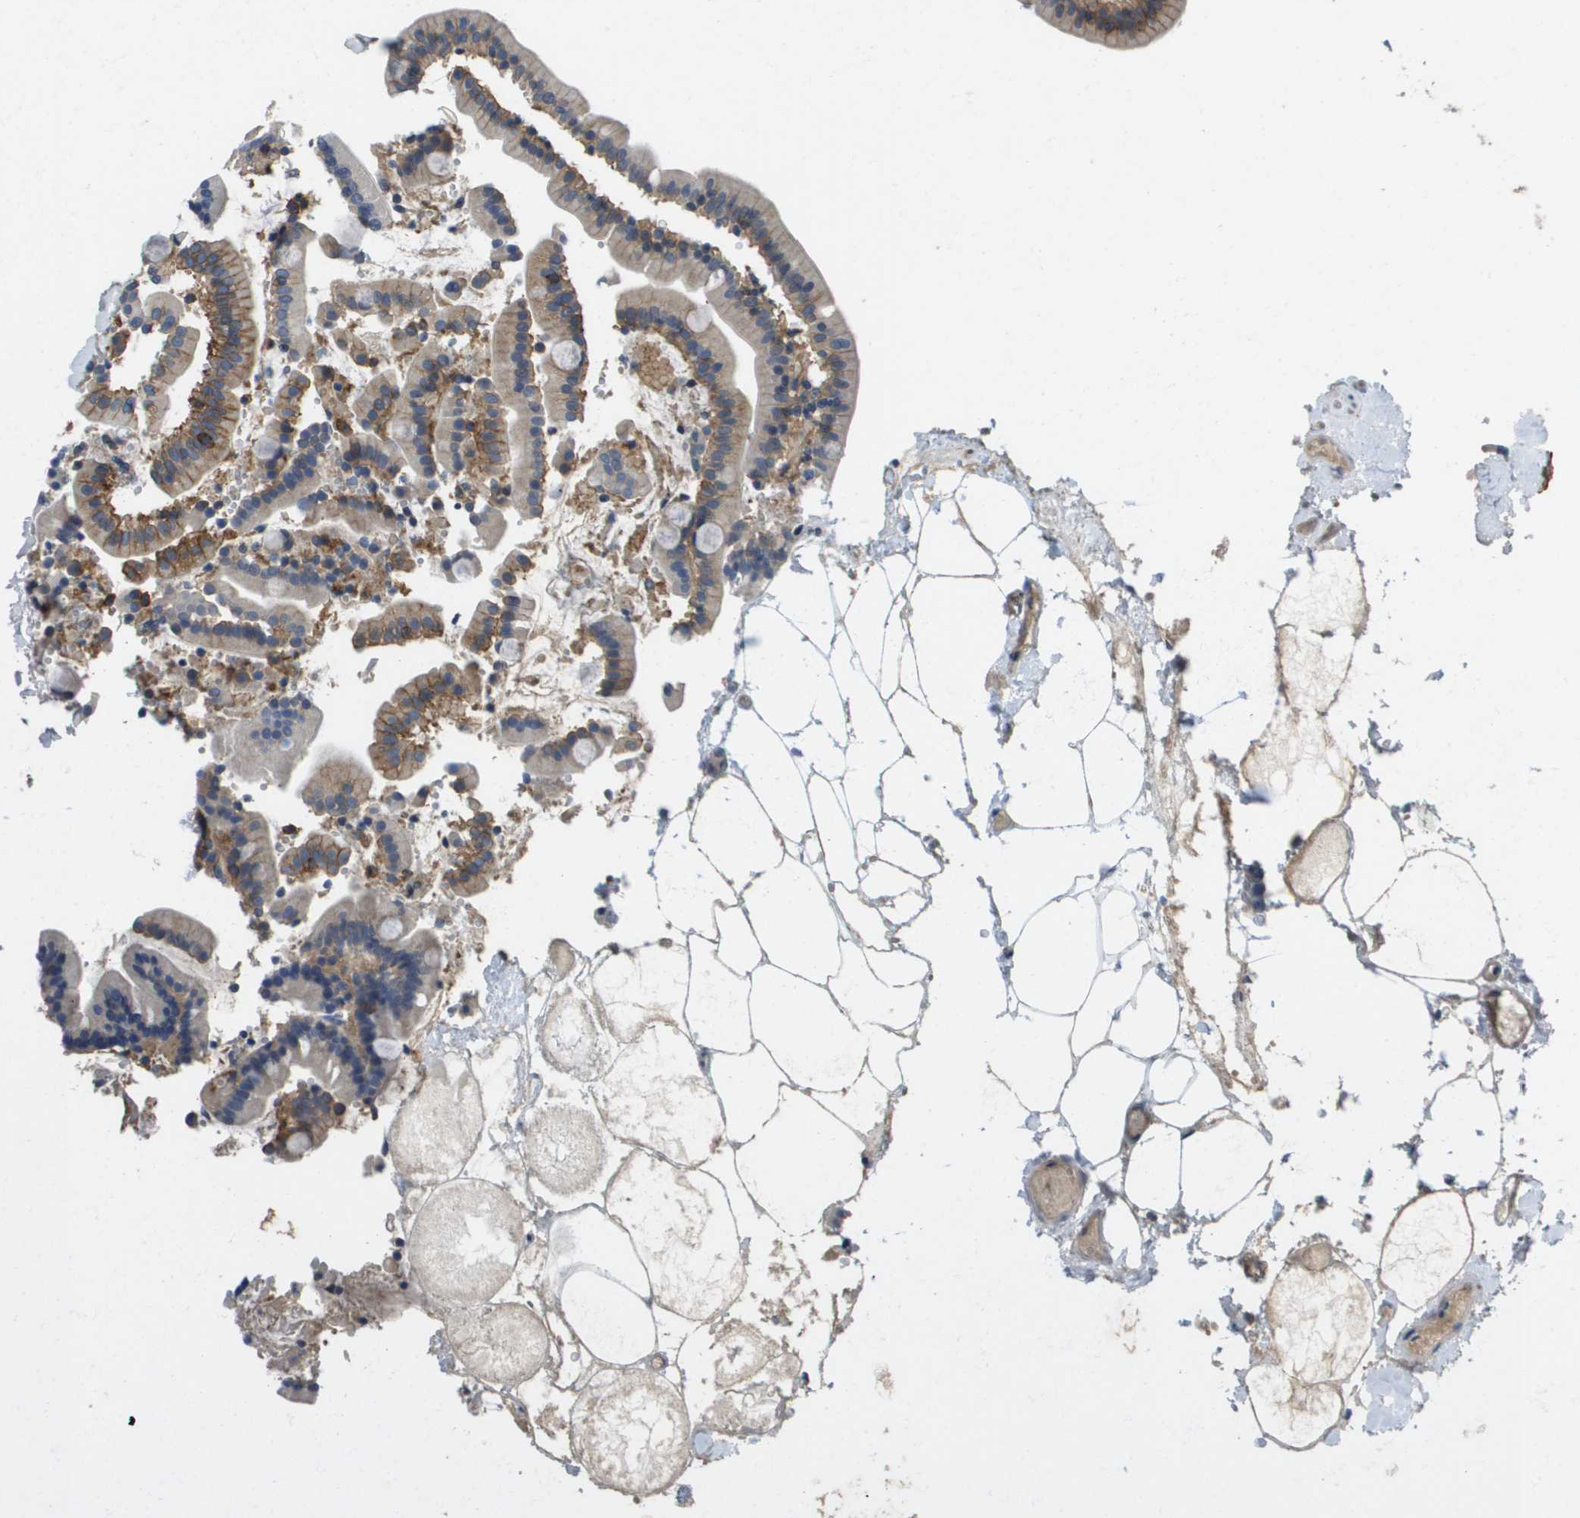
{"staining": {"intensity": "moderate", "quantity": "<25%", "location": "cytoplasmic/membranous"}, "tissue": "duodenum", "cell_type": "Glandular cells", "image_type": "normal", "snomed": [{"axis": "morphology", "description": "Normal tissue, NOS"}, {"axis": "topography", "description": "Duodenum"}], "caption": "This image demonstrates immunohistochemistry staining of normal duodenum, with low moderate cytoplasmic/membranous staining in approximately <25% of glandular cells.", "gene": "SLC16A3", "patient": {"sex": "male", "age": 54}}